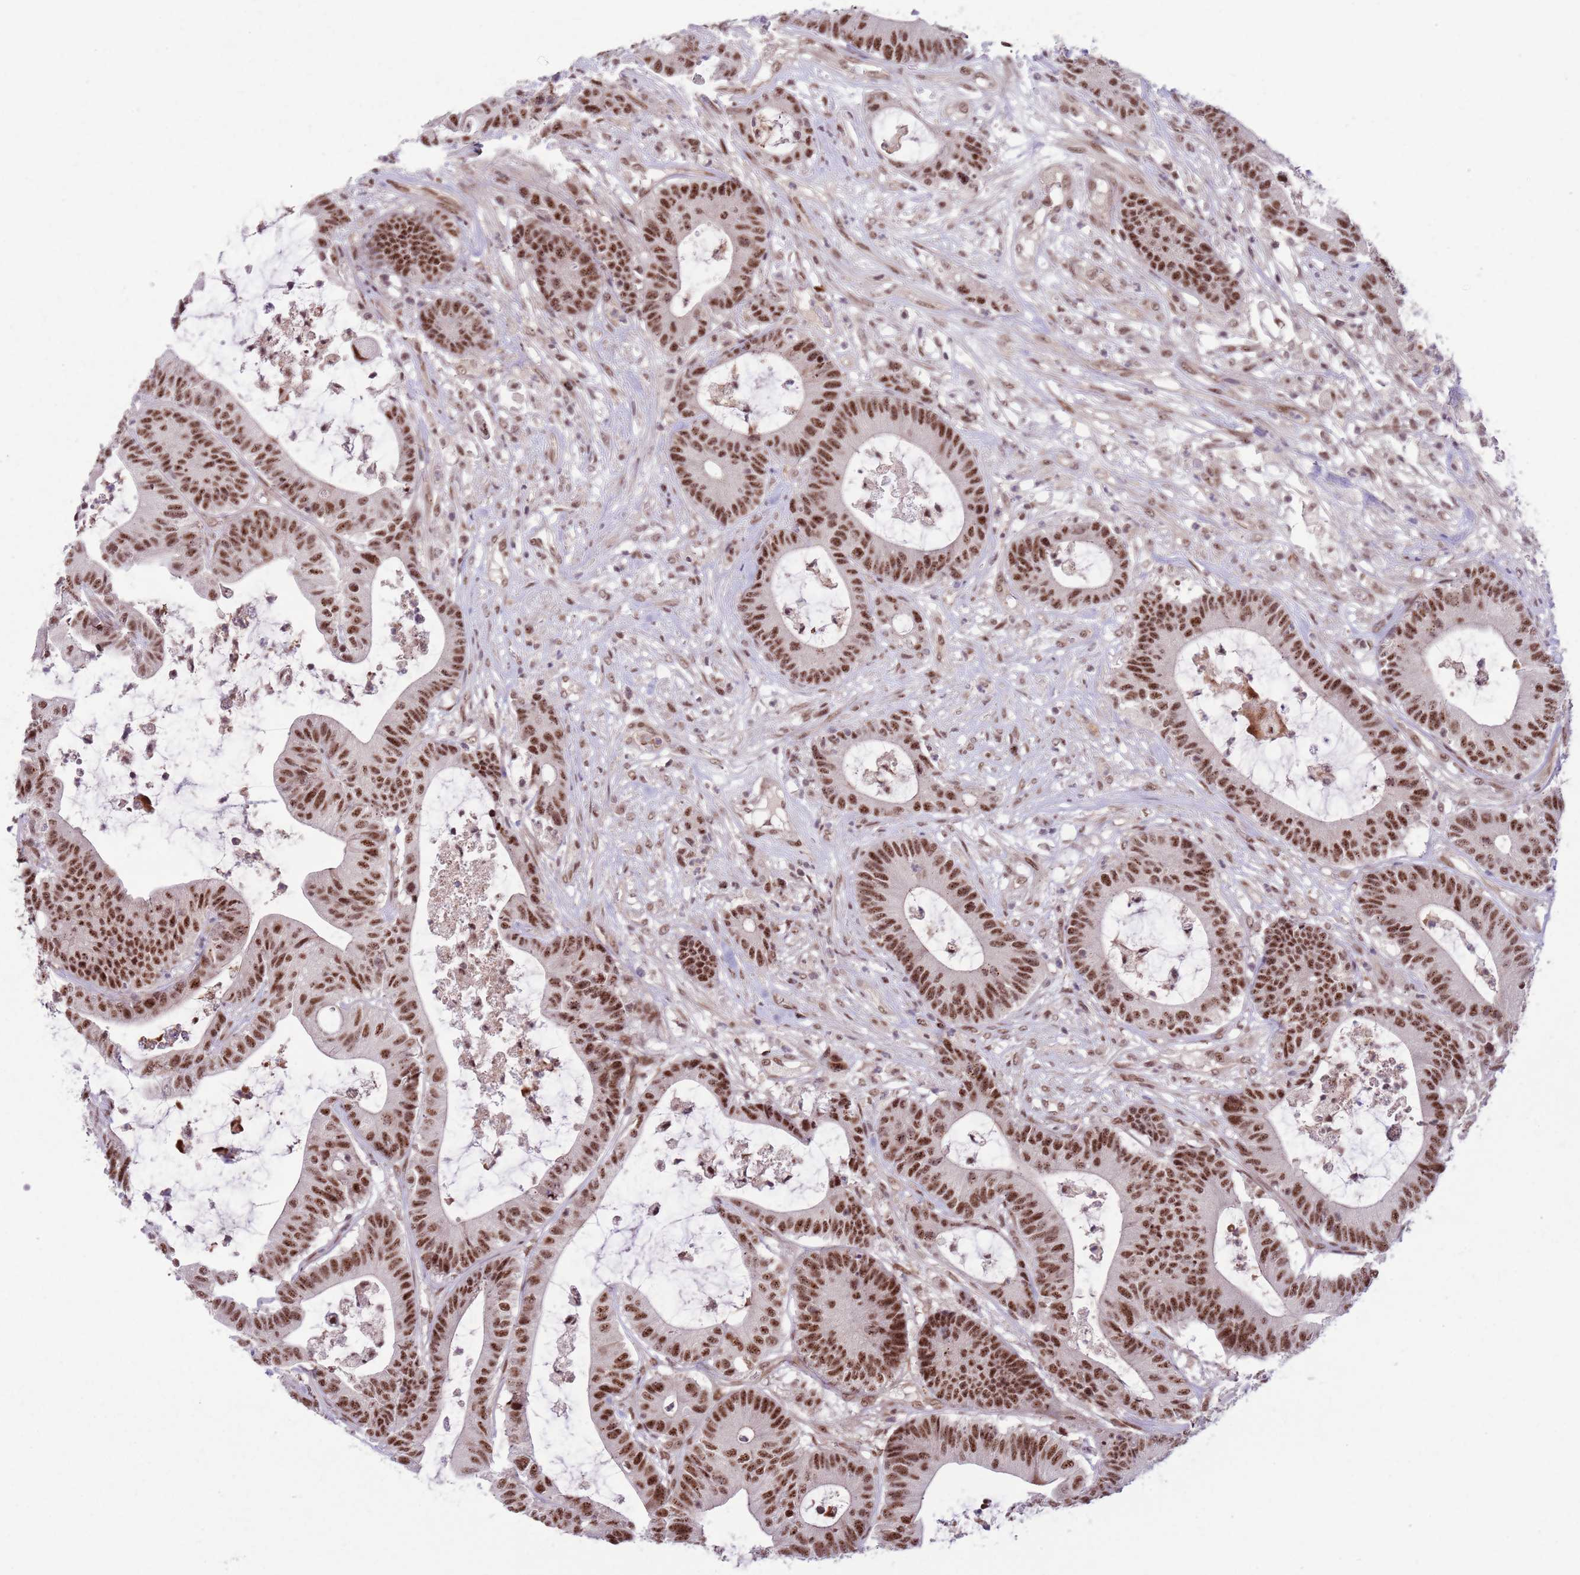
{"staining": {"intensity": "strong", "quantity": ">75%", "location": "nuclear"}, "tissue": "colorectal cancer", "cell_type": "Tumor cells", "image_type": "cancer", "snomed": [{"axis": "morphology", "description": "Adenocarcinoma, NOS"}, {"axis": "topography", "description": "Colon"}], "caption": "Immunohistochemistry (IHC) photomicrograph of human colorectal cancer (adenocarcinoma) stained for a protein (brown), which shows high levels of strong nuclear positivity in about >75% of tumor cells.", "gene": "SIPA1L3", "patient": {"sex": "female", "age": 84}}